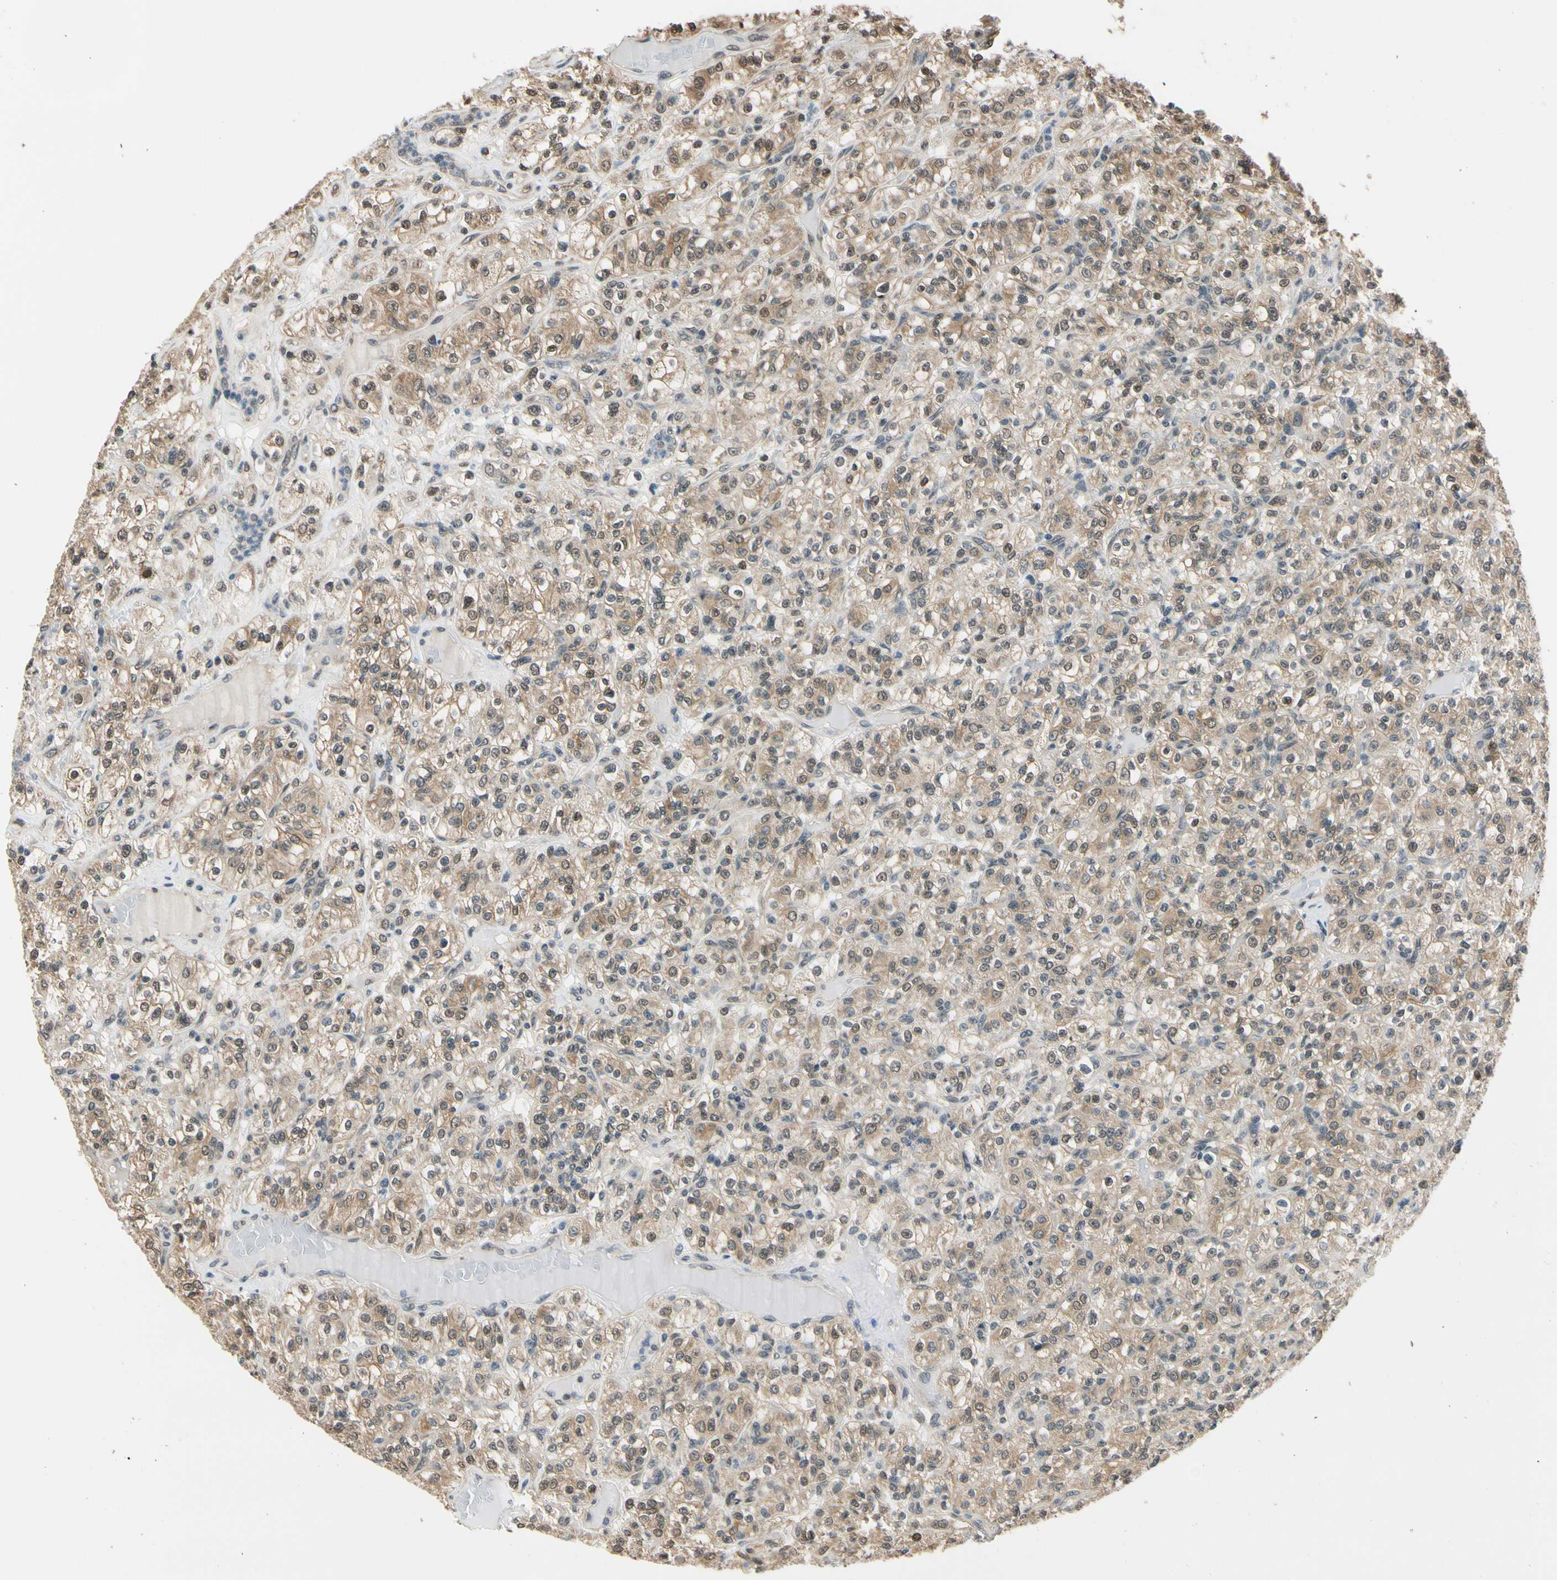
{"staining": {"intensity": "moderate", "quantity": ">75%", "location": "cytoplasmic/membranous,nuclear"}, "tissue": "renal cancer", "cell_type": "Tumor cells", "image_type": "cancer", "snomed": [{"axis": "morphology", "description": "Normal tissue, NOS"}, {"axis": "morphology", "description": "Adenocarcinoma, NOS"}, {"axis": "topography", "description": "Kidney"}], "caption": "Moderate cytoplasmic/membranous and nuclear expression is identified in approximately >75% of tumor cells in renal adenocarcinoma. (DAB (3,3'-diaminobenzidine) = brown stain, brightfield microscopy at high magnification).", "gene": "TAF12", "patient": {"sex": "female", "age": 72}}